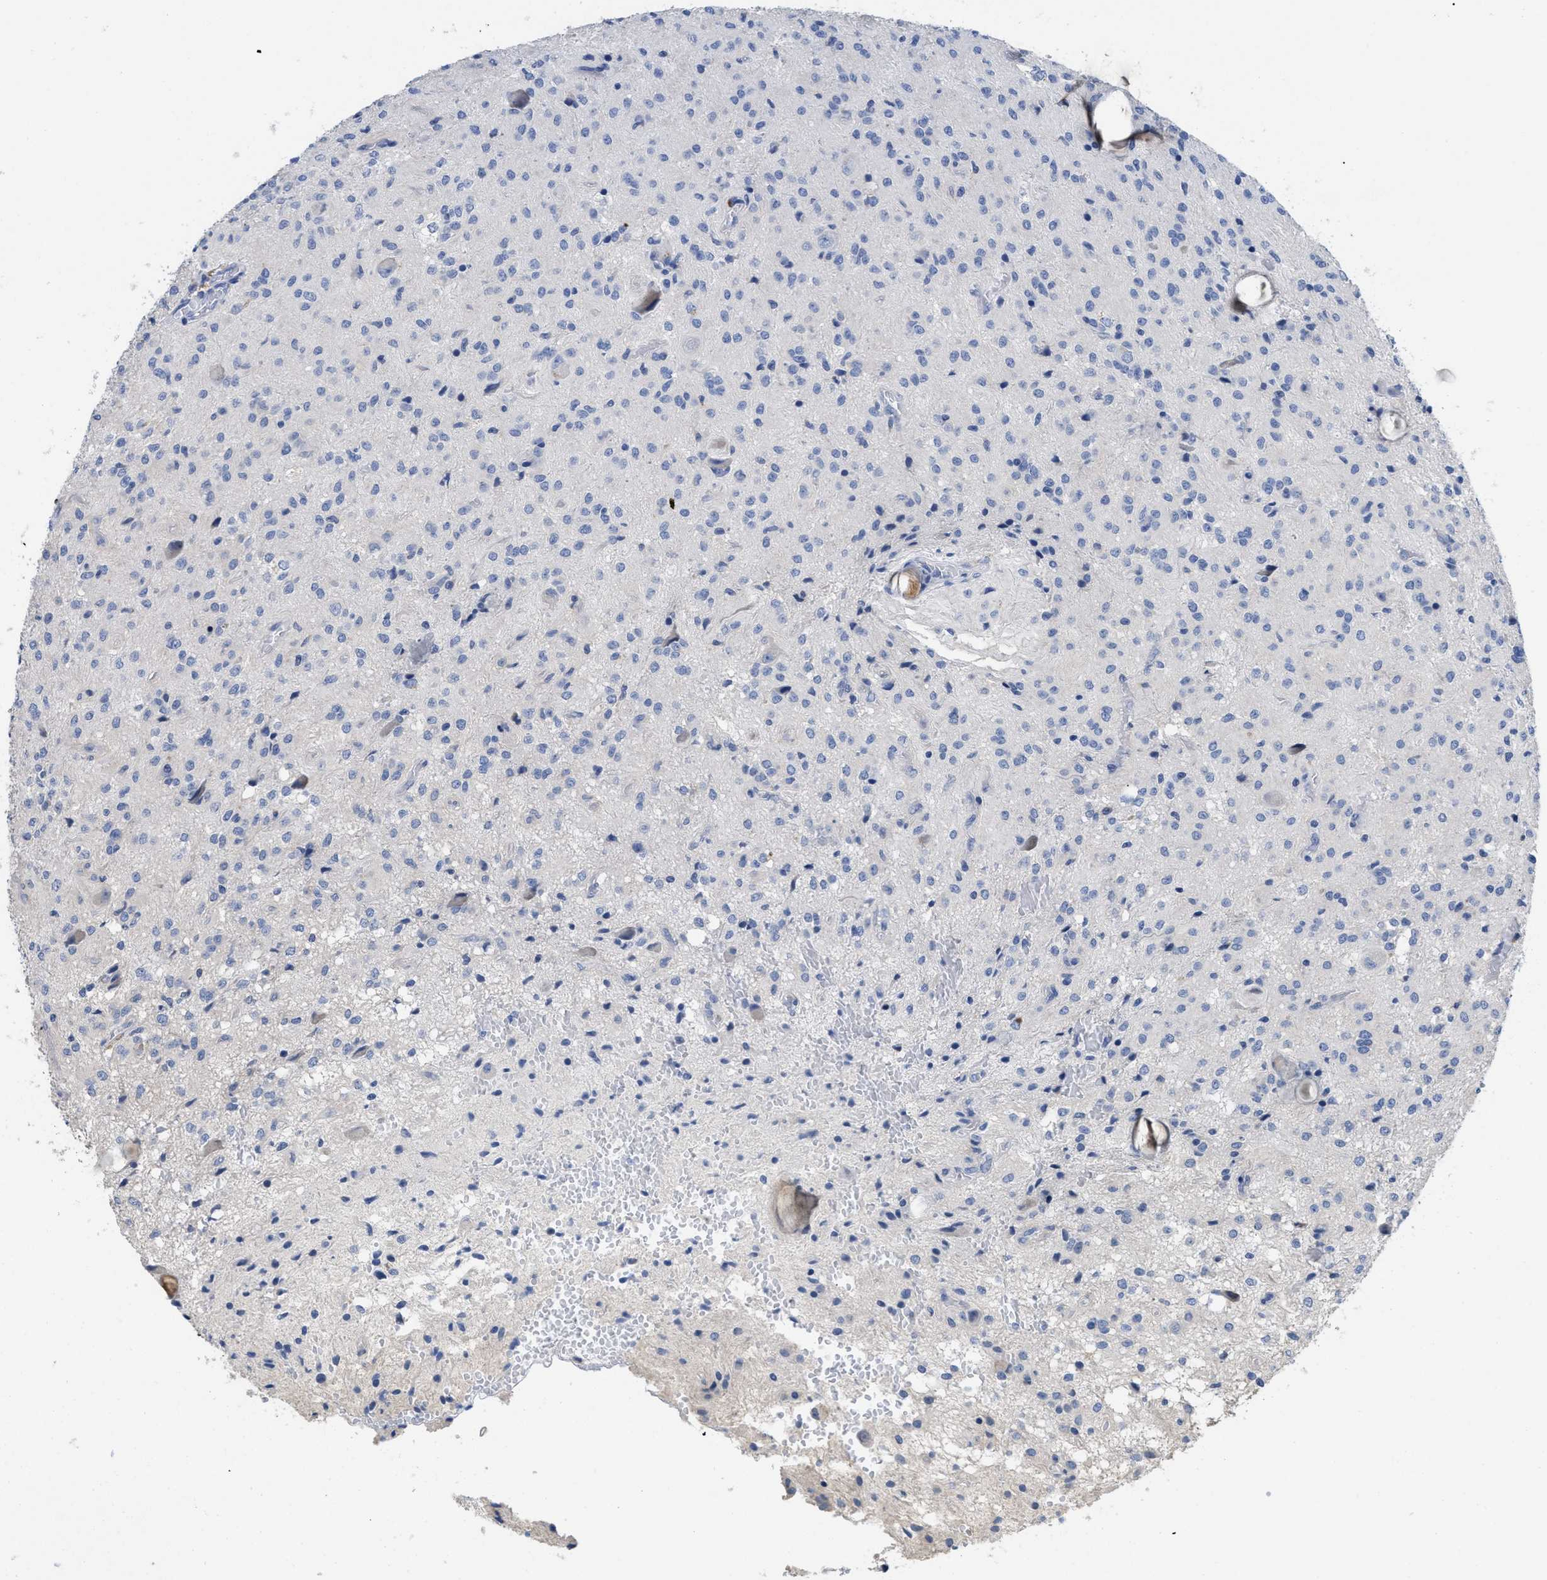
{"staining": {"intensity": "negative", "quantity": "none", "location": "none"}, "tissue": "glioma", "cell_type": "Tumor cells", "image_type": "cancer", "snomed": [{"axis": "morphology", "description": "Glioma, malignant, High grade"}, {"axis": "topography", "description": "Brain"}], "caption": "Malignant glioma (high-grade) stained for a protein using immunohistochemistry (IHC) exhibits no staining tumor cells.", "gene": "APOBEC2", "patient": {"sex": "female", "age": 59}}